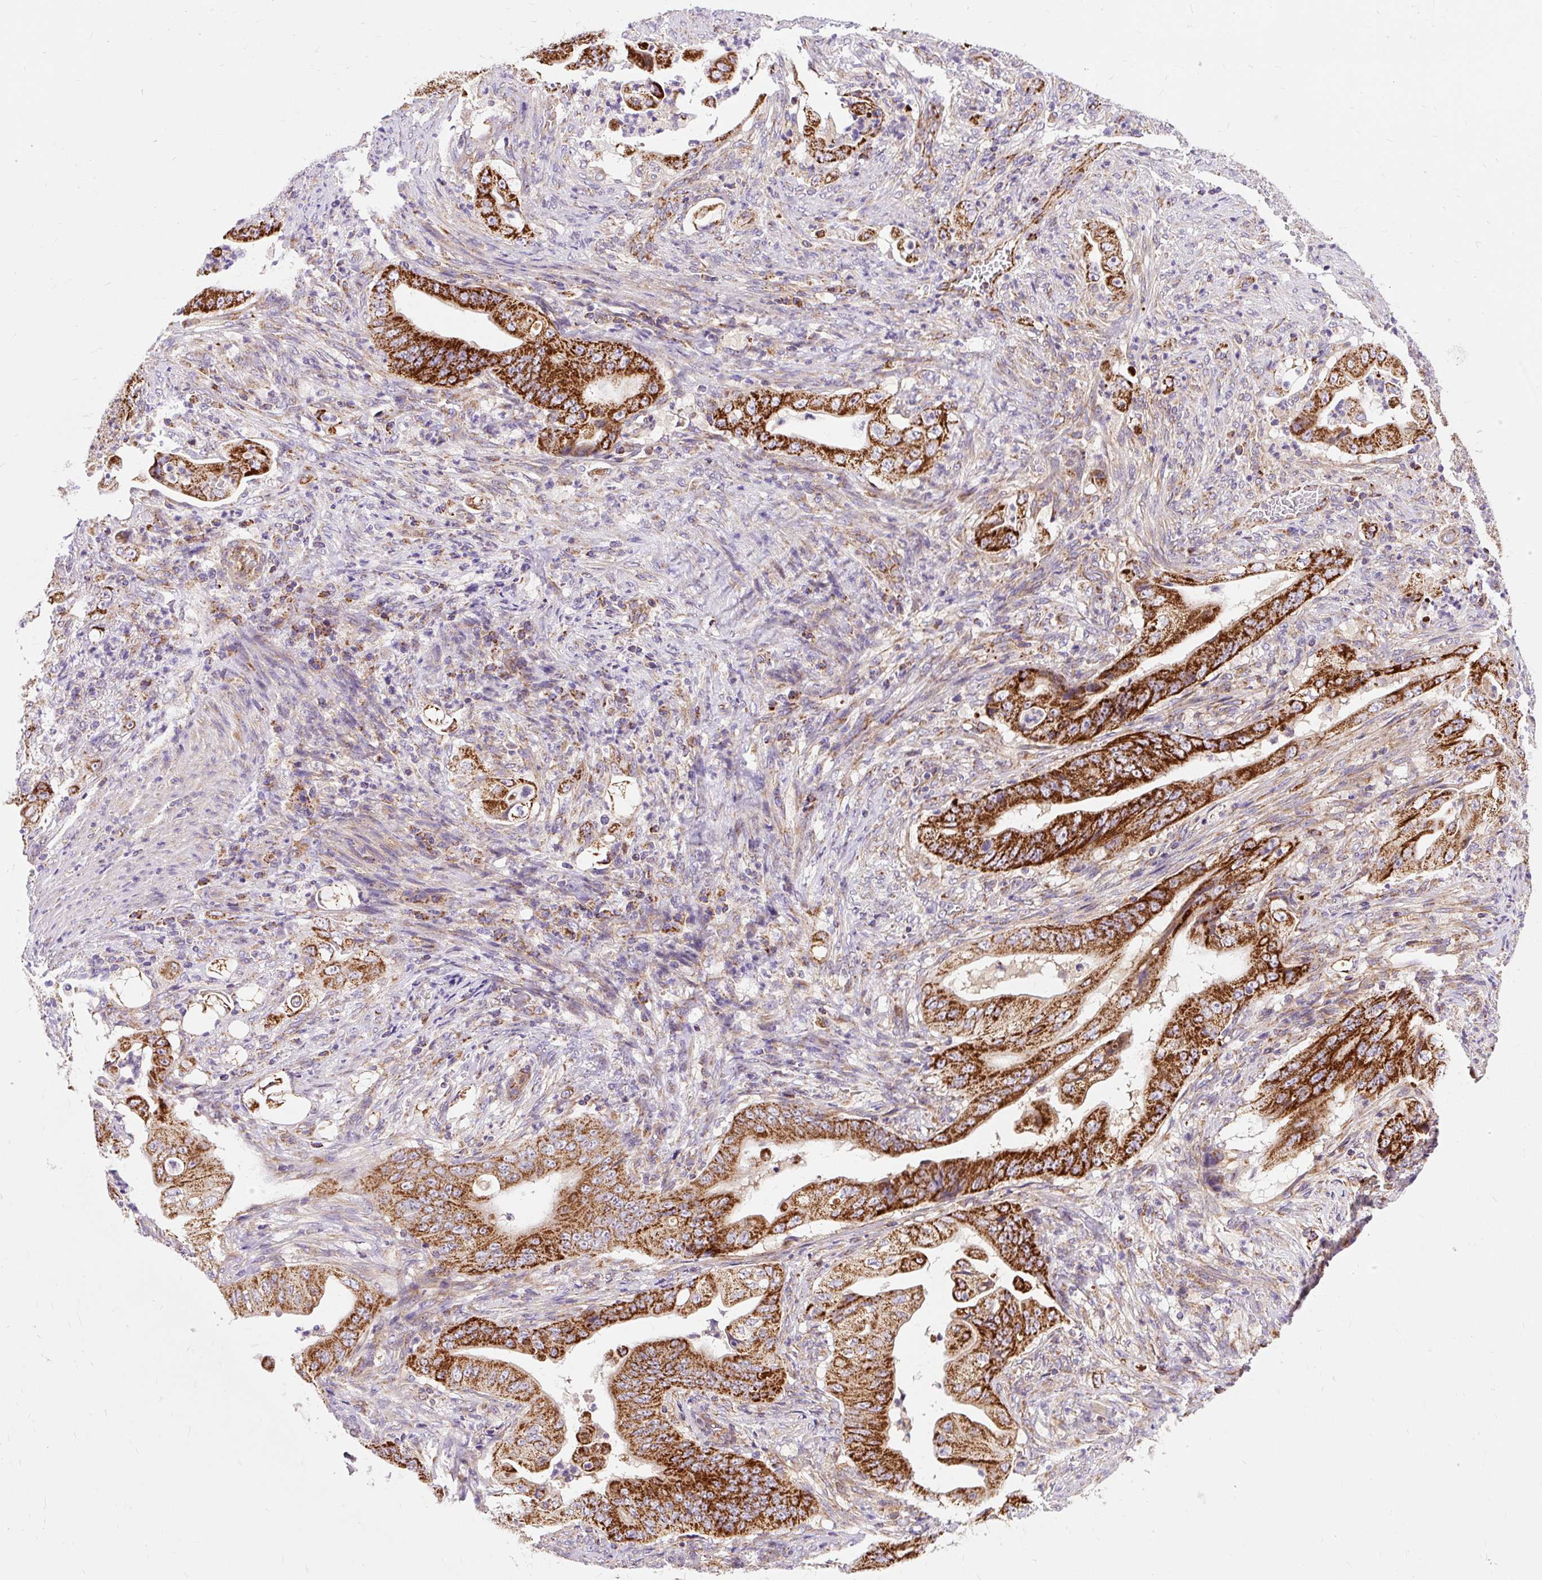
{"staining": {"intensity": "strong", "quantity": ">75%", "location": "cytoplasmic/membranous"}, "tissue": "stomach cancer", "cell_type": "Tumor cells", "image_type": "cancer", "snomed": [{"axis": "morphology", "description": "Adenocarcinoma, NOS"}, {"axis": "topography", "description": "Stomach"}], "caption": "Strong cytoplasmic/membranous protein staining is seen in approximately >75% of tumor cells in stomach adenocarcinoma.", "gene": "CEP290", "patient": {"sex": "female", "age": 73}}